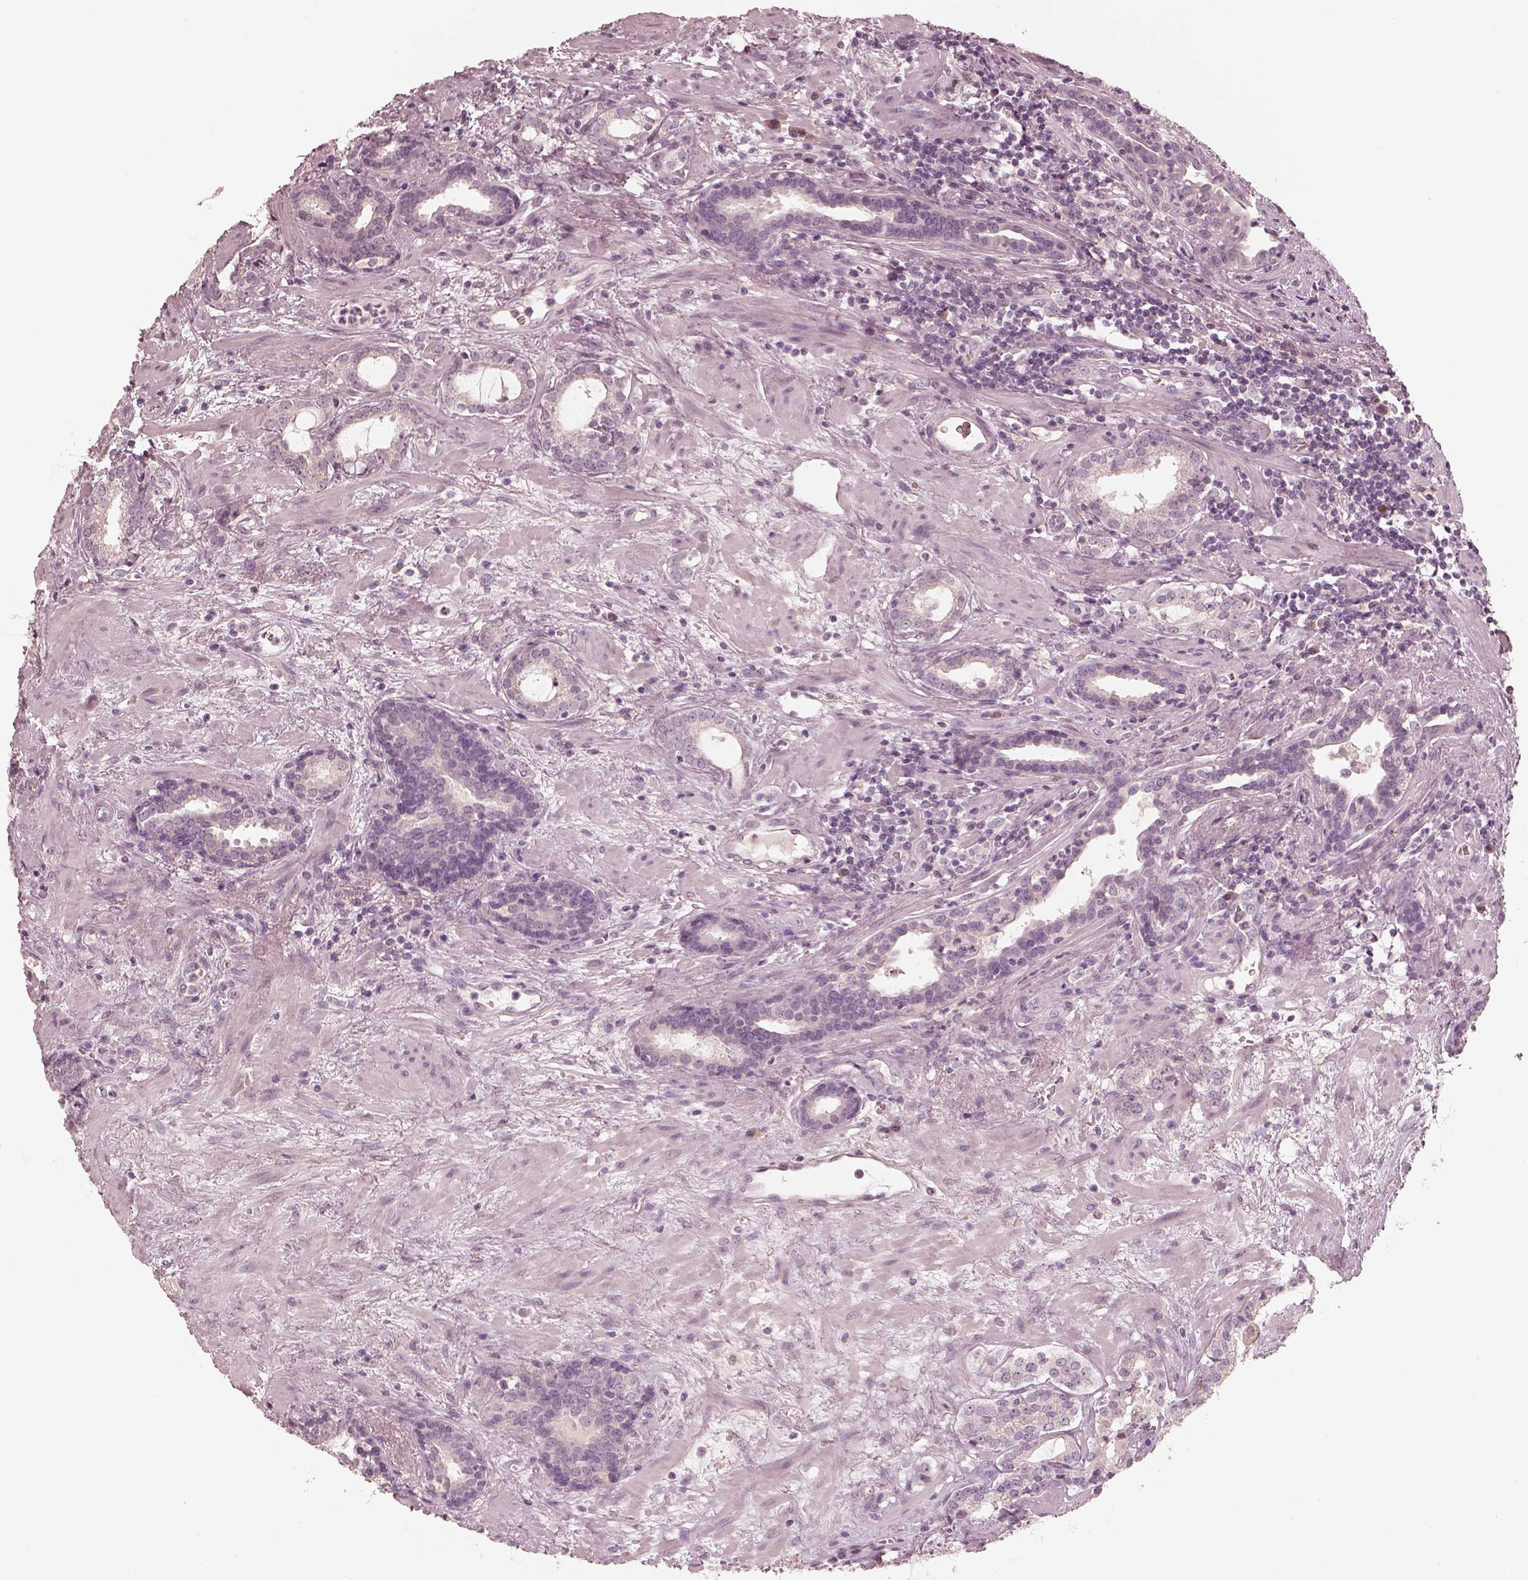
{"staining": {"intensity": "negative", "quantity": "none", "location": "none"}, "tissue": "prostate cancer", "cell_type": "Tumor cells", "image_type": "cancer", "snomed": [{"axis": "morphology", "description": "Adenocarcinoma, NOS"}, {"axis": "topography", "description": "Prostate"}], "caption": "An immunohistochemistry image of prostate adenocarcinoma is shown. There is no staining in tumor cells of prostate adenocarcinoma.", "gene": "ANKLE1", "patient": {"sex": "male", "age": 66}}